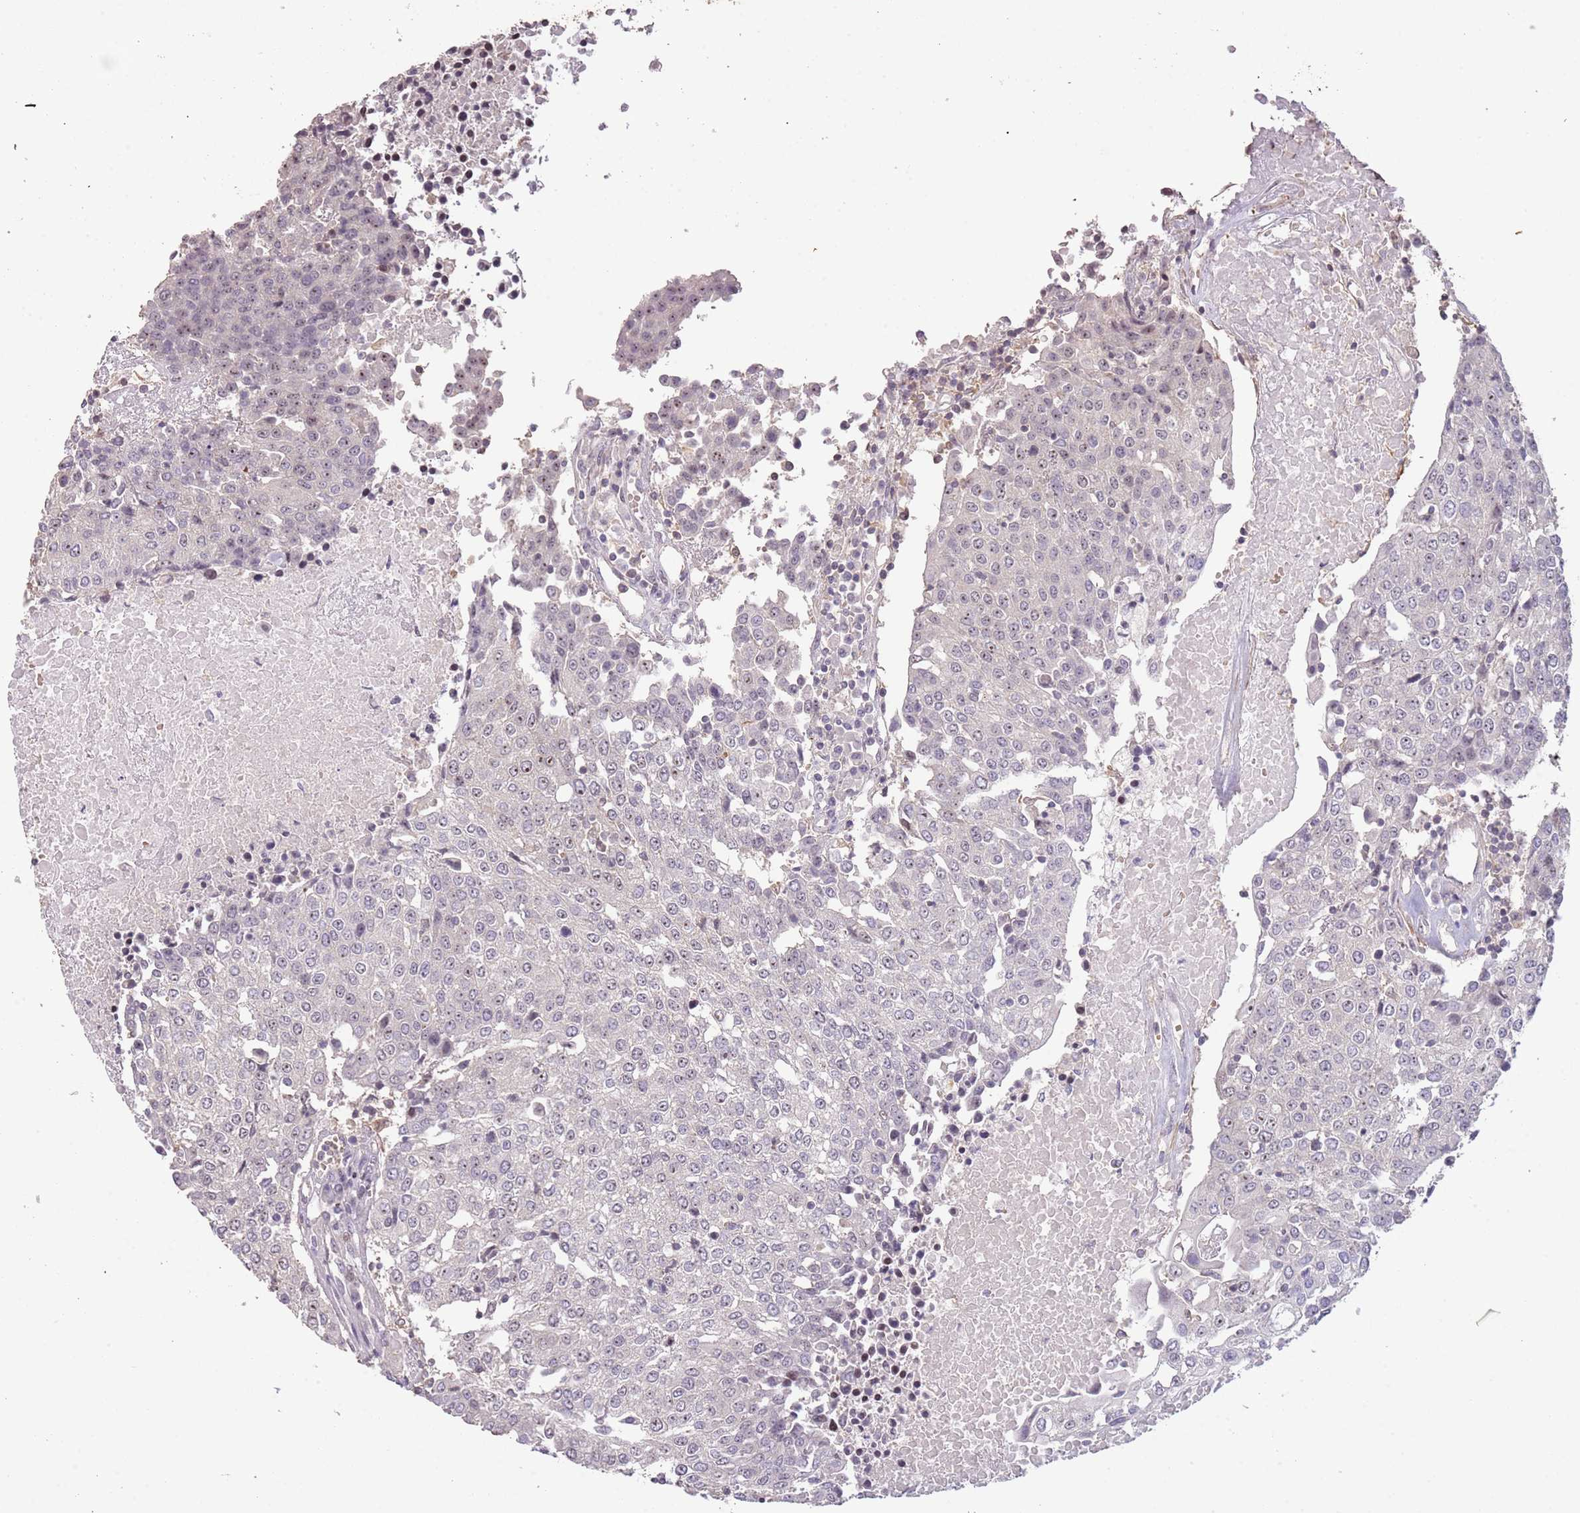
{"staining": {"intensity": "negative", "quantity": "none", "location": "none"}, "tissue": "urothelial cancer", "cell_type": "Tumor cells", "image_type": "cancer", "snomed": [{"axis": "morphology", "description": "Urothelial carcinoma, High grade"}, {"axis": "topography", "description": "Urinary bladder"}], "caption": "Protein analysis of urothelial cancer reveals no significant expression in tumor cells.", "gene": "ADTRP", "patient": {"sex": "female", "age": 85}}